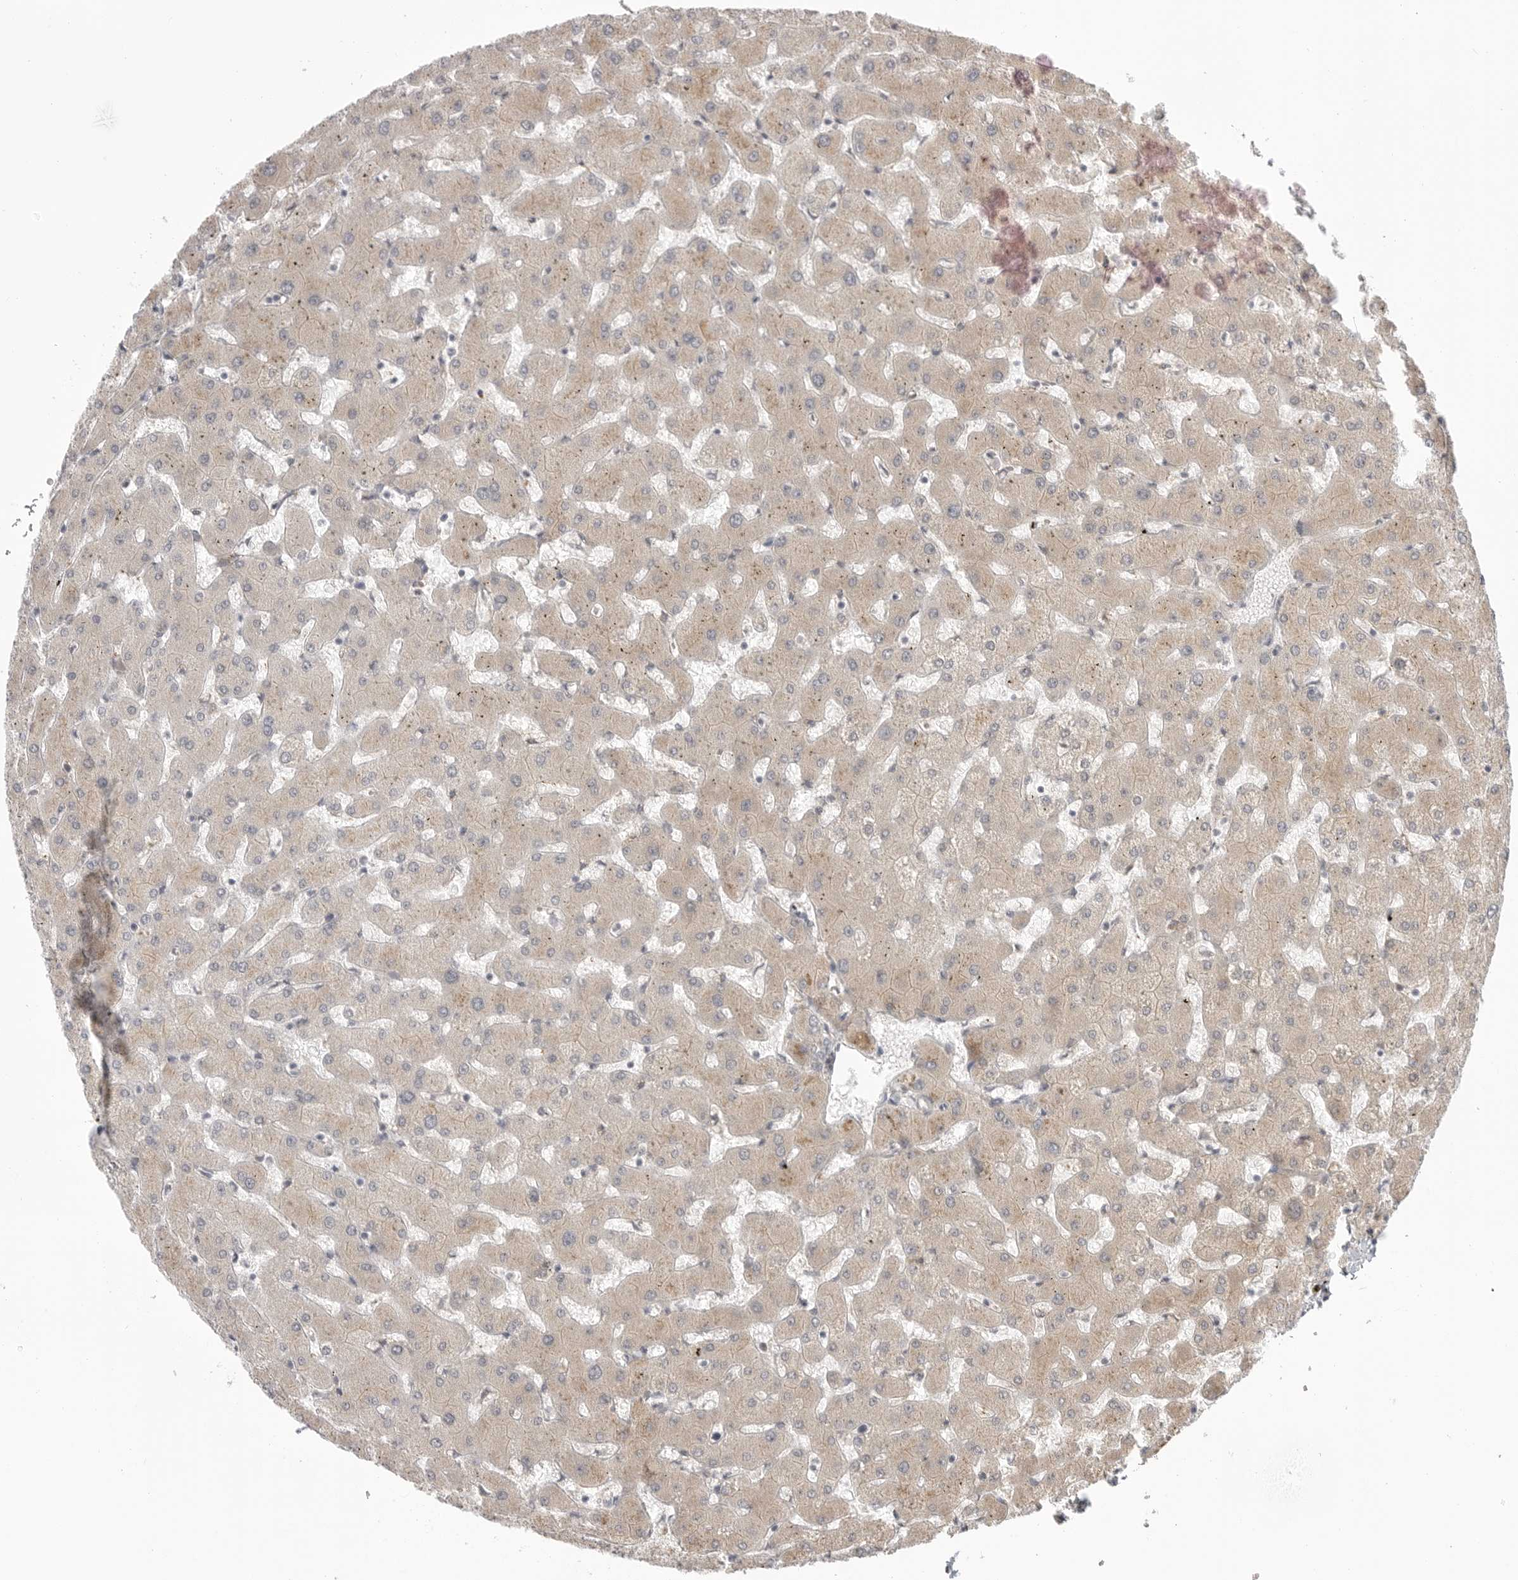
{"staining": {"intensity": "weak", "quantity": "25%-75%", "location": "cytoplasmic/membranous"}, "tissue": "liver", "cell_type": "Cholangiocytes", "image_type": "normal", "snomed": [{"axis": "morphology", "description": "Normal tissue, NOS"}, {"axis": "topography", "description": "Liver"}], "caption": "Cholangiocytes show low levels of weak cytoplasmic/membranous positivity in approximately 25%-75% of cells in benign human liver. The staining was performed using DAB to visualize the protein expression in brown, while the nuclei were stained in blue with hematoxylin (Magnification: 20x).", "gene": "KALRN", "patient": {"sex": "female", "age": 63}}